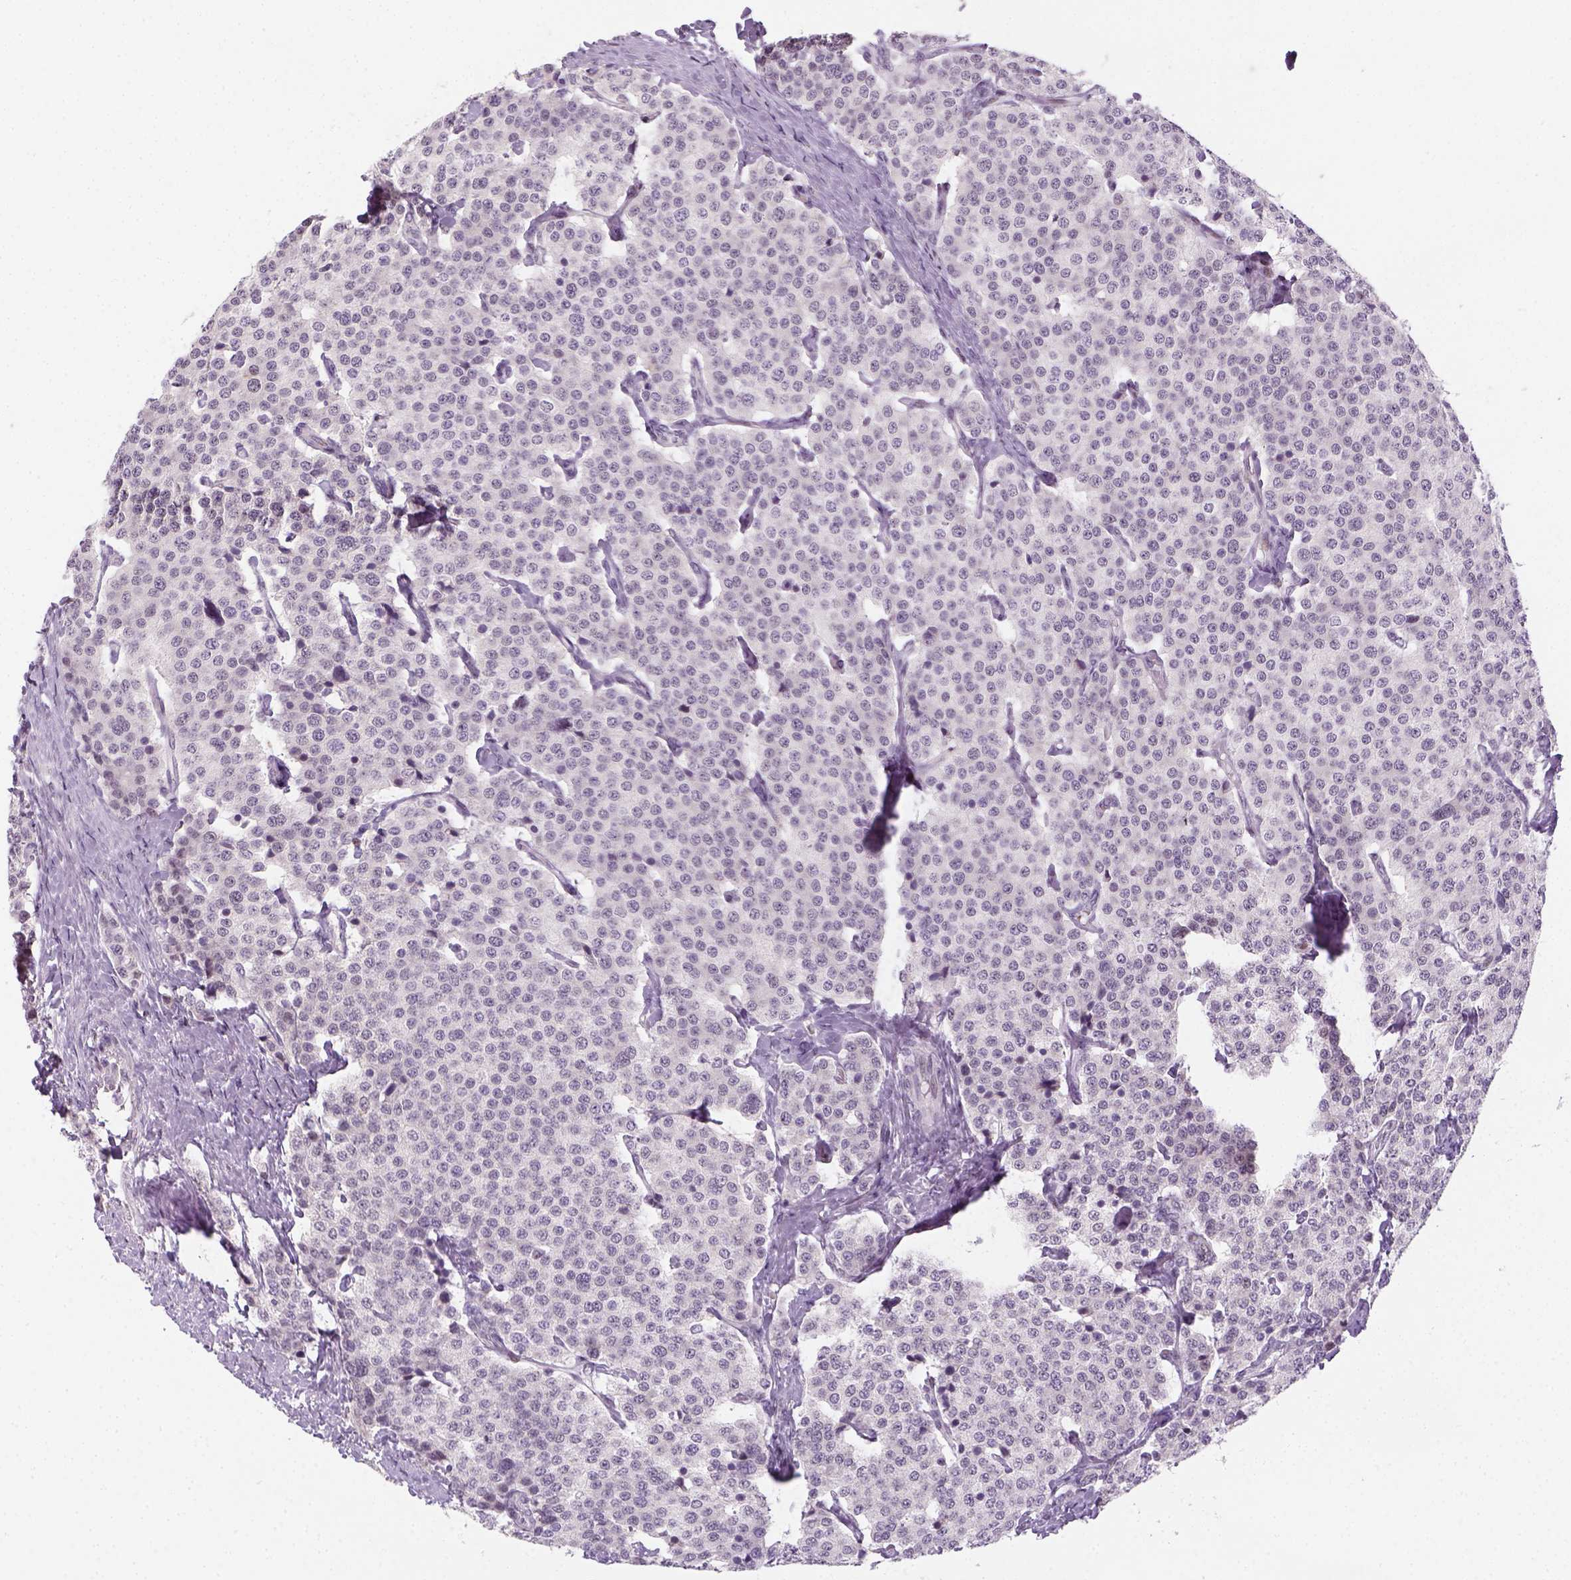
{"staining": {"intensity": "negative", "quantity": "none", "location": "none"}, "tissue": "carcinoid", "cell_type": "Tumor cells", "image_type": "cancer", "snomed": [{"axis": "morphology", "description": "Carcinoid, malignant, NOS"}, {"axis": "topography", "description": "Small intestine"}], "caption": "Carcinoid (malignant) was stained to show a protein in brown. There is no significant staining in tumor cells.", "gene": "MAGEB3", "patient": {"sex": "female", "age": 58}}